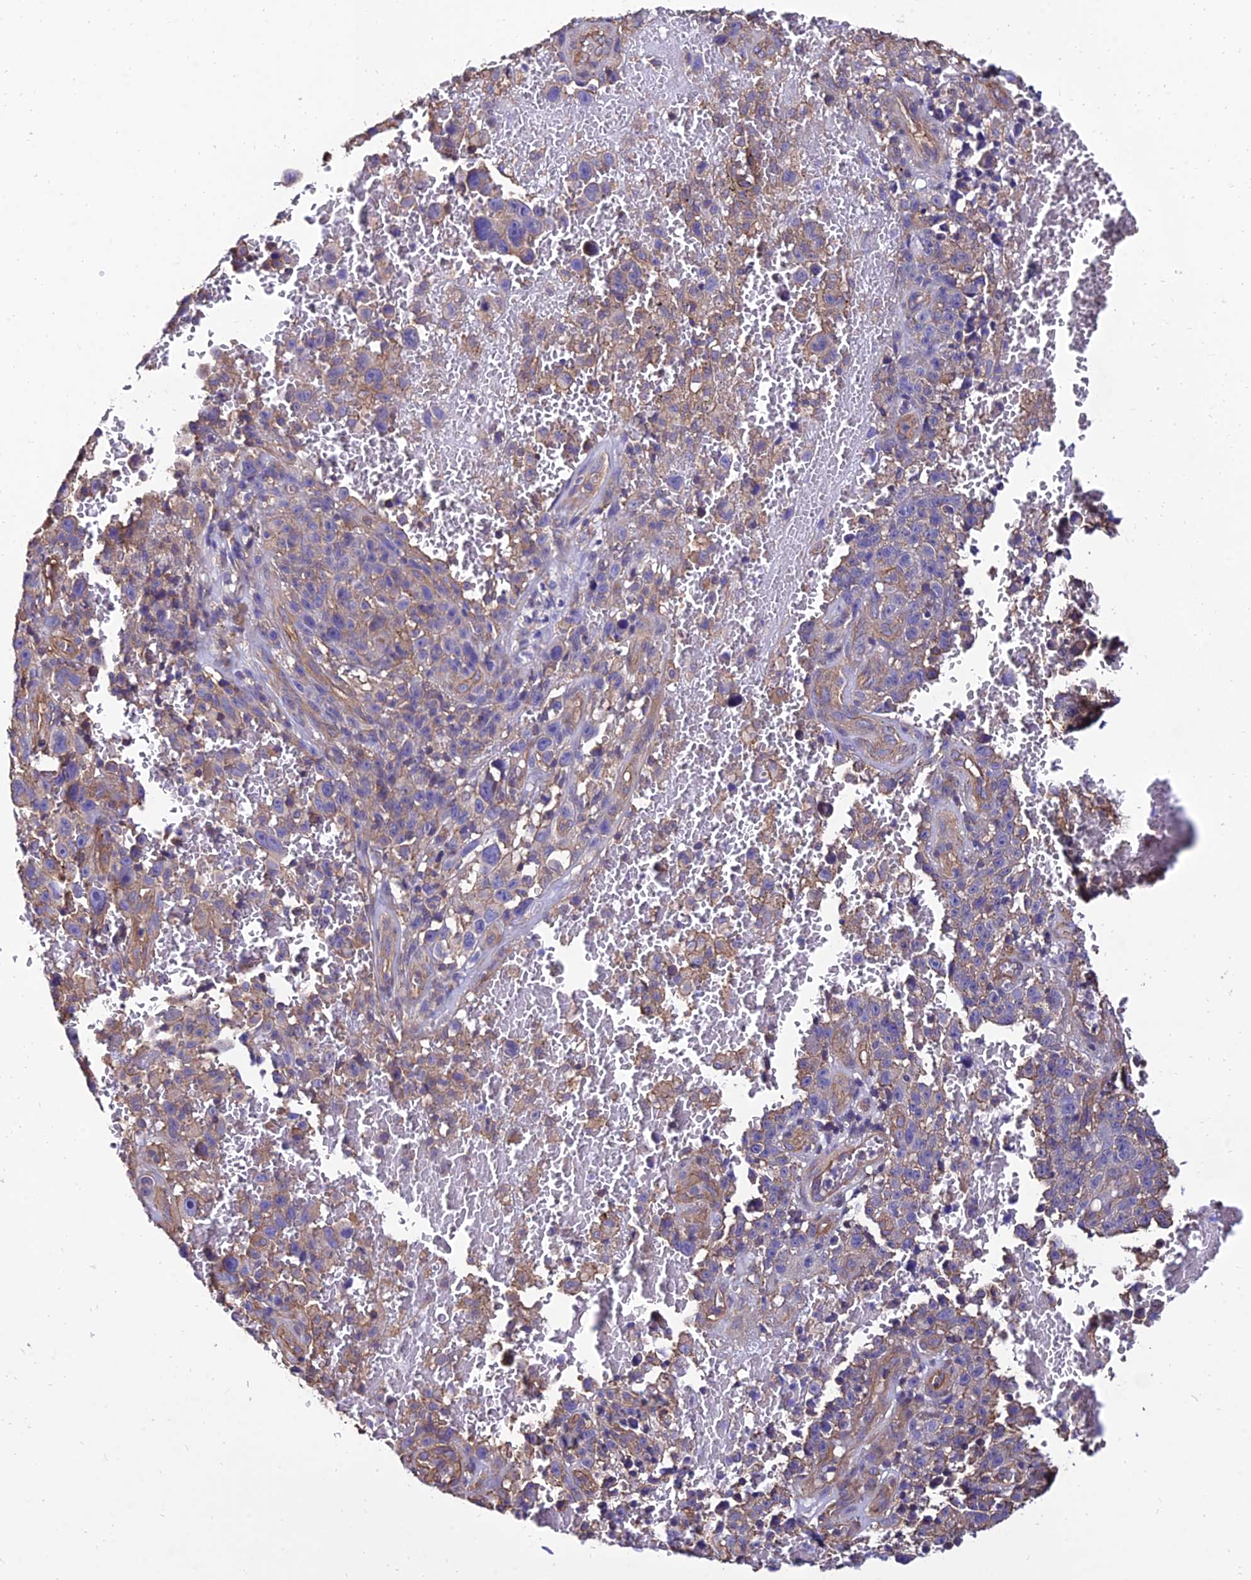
{"staining": {"intensity": "weak", "quantity": "25%-75%", "location": "cytoplasmic/membranous"}, "tissue": "melanoma", "cell_type": "Tumor cells", "image_type": "cancer", "snomed": [{"axis": "morphology", "description": "Malignant melanoma, NOS"}, {"axis": "topography", "description": "Skin"}], "caption": "Protein staining of malignant melanoma tissue demonstrates weak cytoplasmic/membranous positivity in about 25%-75% of tumor cells. (IHC, brightfield microscopy, high magnification).", "gene": "CALM2", "patient": {"sex": "female", "age": 82}}